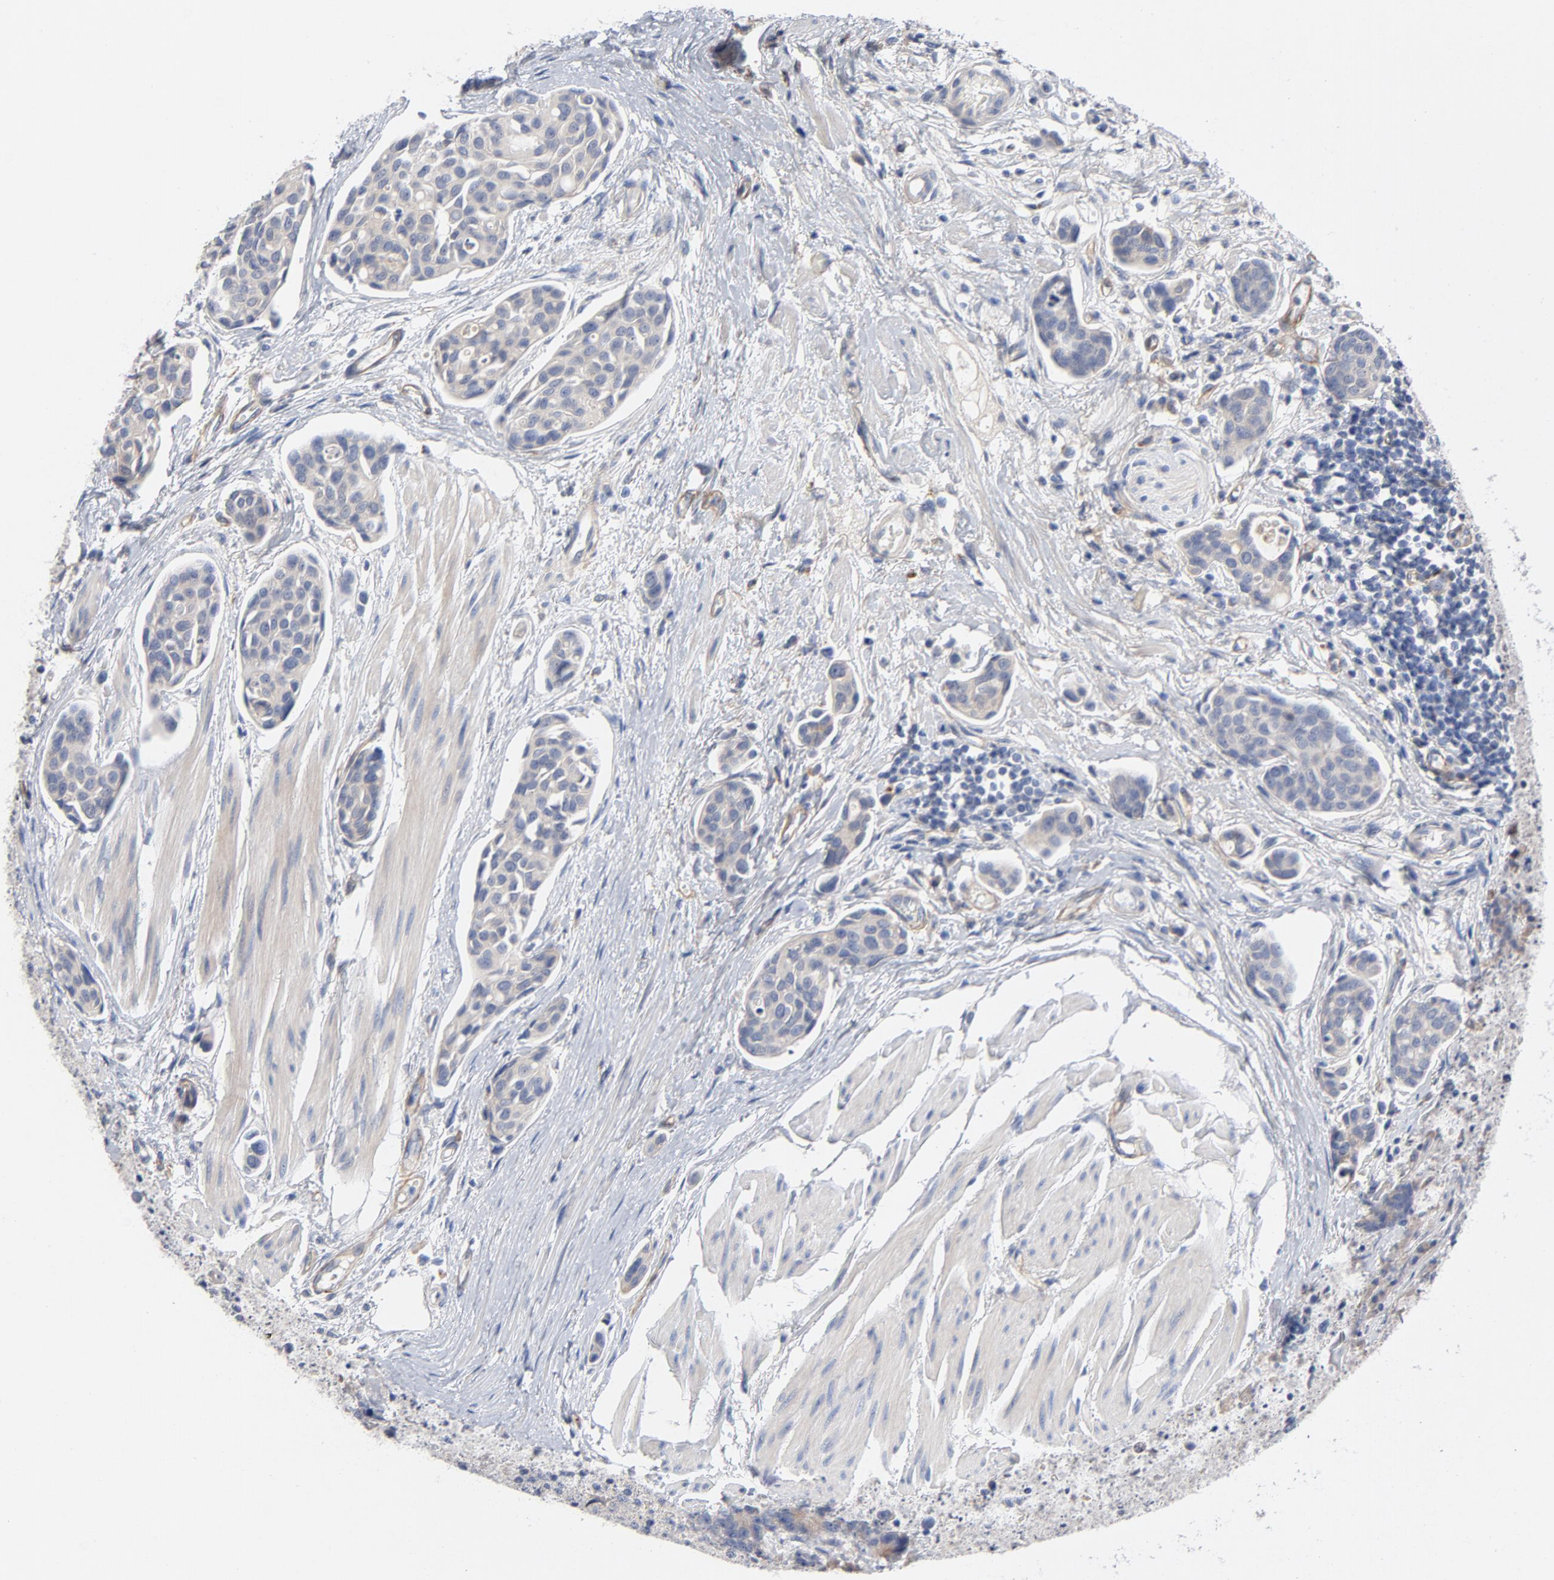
{"staining": {"intensity": "weak", "quantity": "25%-75%", "location": "cytoplasmic/membranous"}, "tissue": "urothelial cancer", "cell_type": "Tumor cells", "image_type": "cancer", "snomed": [{"axis": "morphology", "description": "Urothelial carcinoma, High grade"}, {"axis": "topography", "description": "Urinary bladder"}], "caption": "IHC staining of urothelial carcinoma (high-grade), which exhibits low levels of weak cytoplasmic/membranous expression in approximately 25%-75% of tumor cells indicating weak cytoplasmic/membranous protein expression. The staining was performed using DAB (3,3'-diaminobenzidine) (brown) for protein detection and nuclei were counterstained in hematoxylin (blue).", "gene": "CCDC134", "patient": {"sex": "male", "age": 78}}